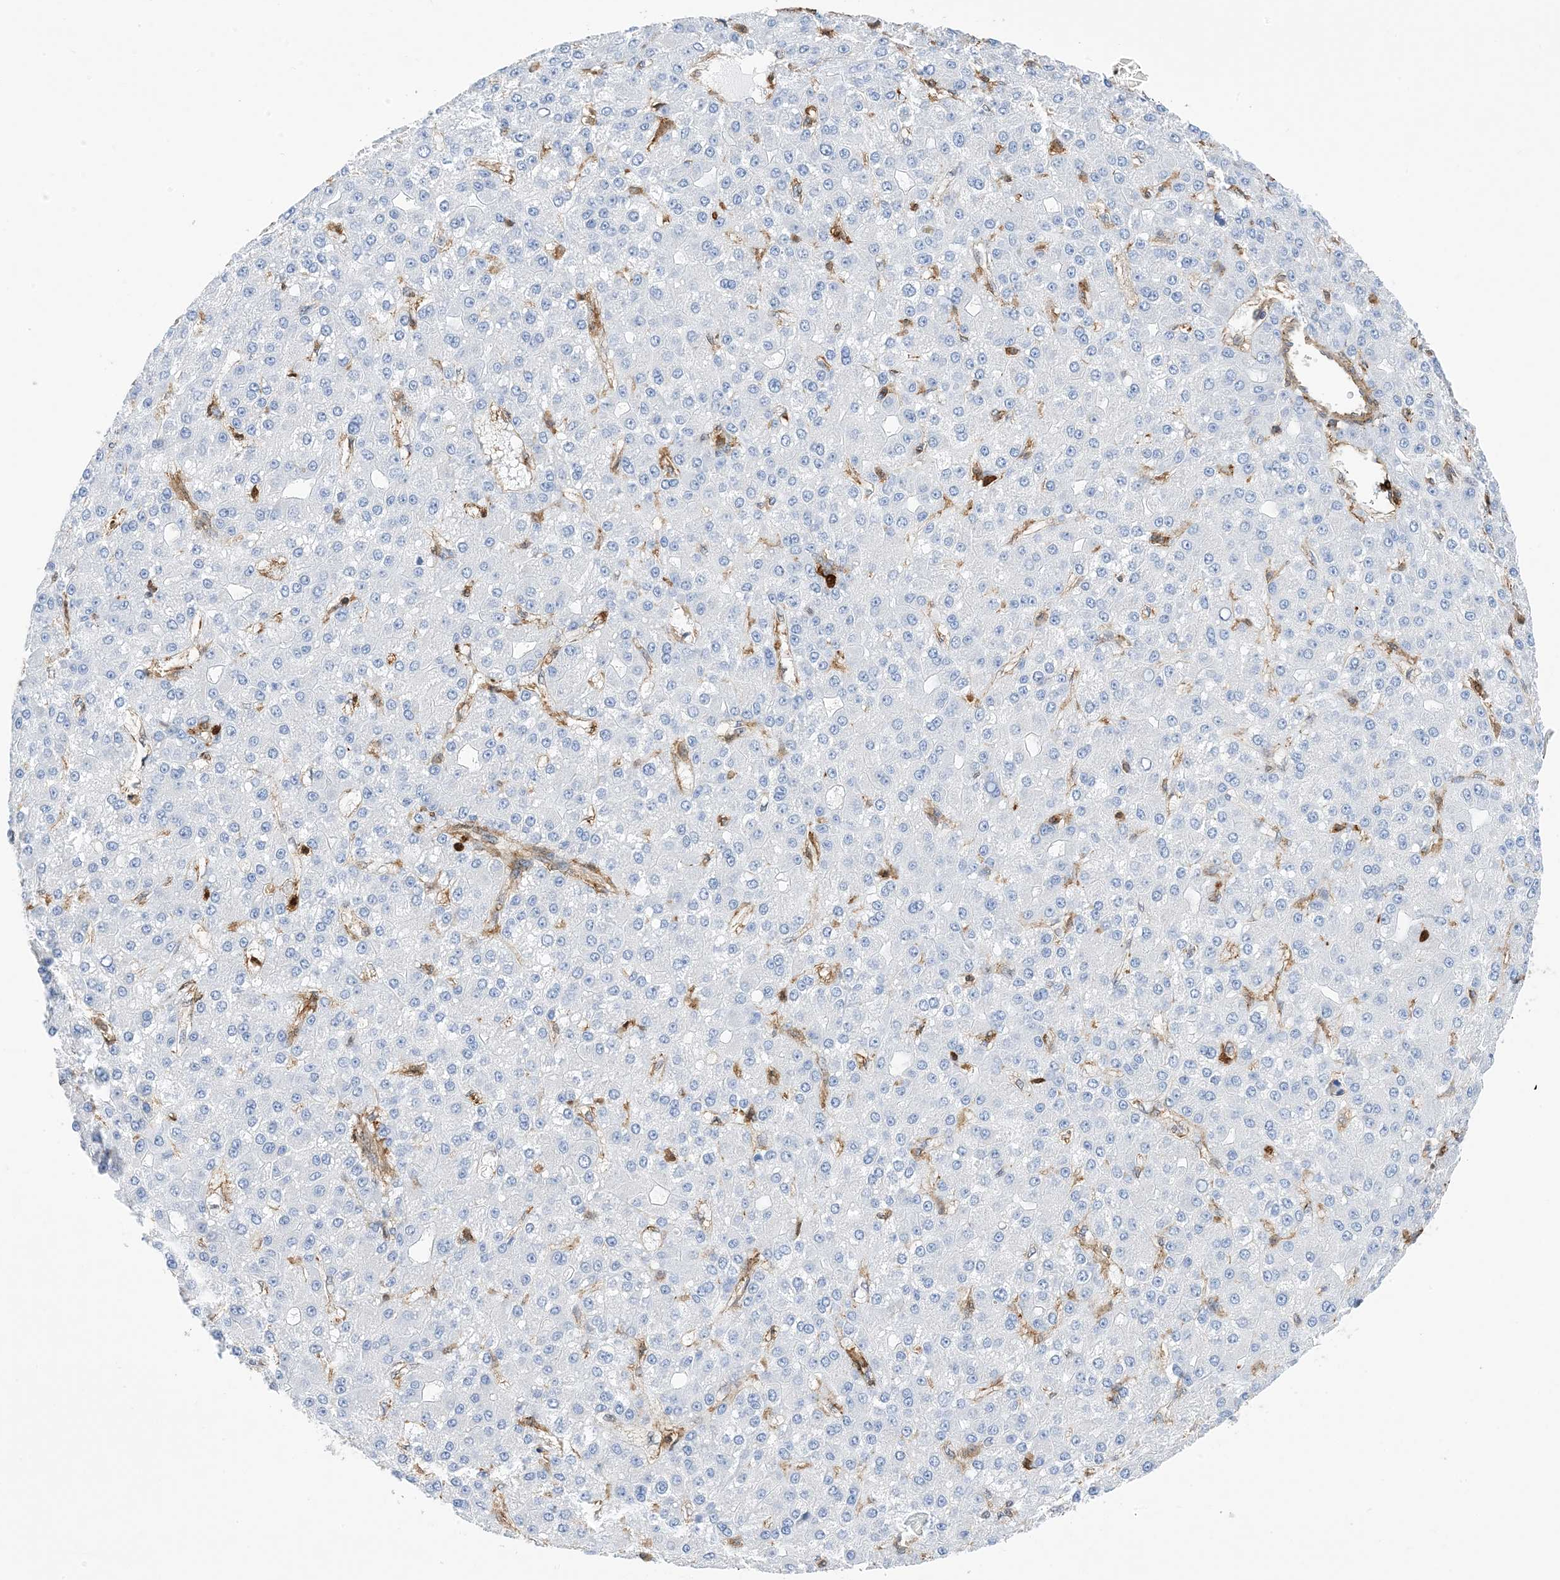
{"staining": {"intensity": "negative", "quantity": "none", "location": "none"}, "tissue": "liver cancer", "cell_type": "Tumor cells", "image_type": "cancer", "snomed": [{"axis": "morphology", "description": "Carcinoma, Hepatocellular, NOS"}, {"axis": "topography", "description": "Liver"}], "caption": "Immunohistochemical staining of liver cancer displays no significant positivity in tumor cells.", "gene": "ANXA1", "patient": {"sex": "male", "age": 67}}